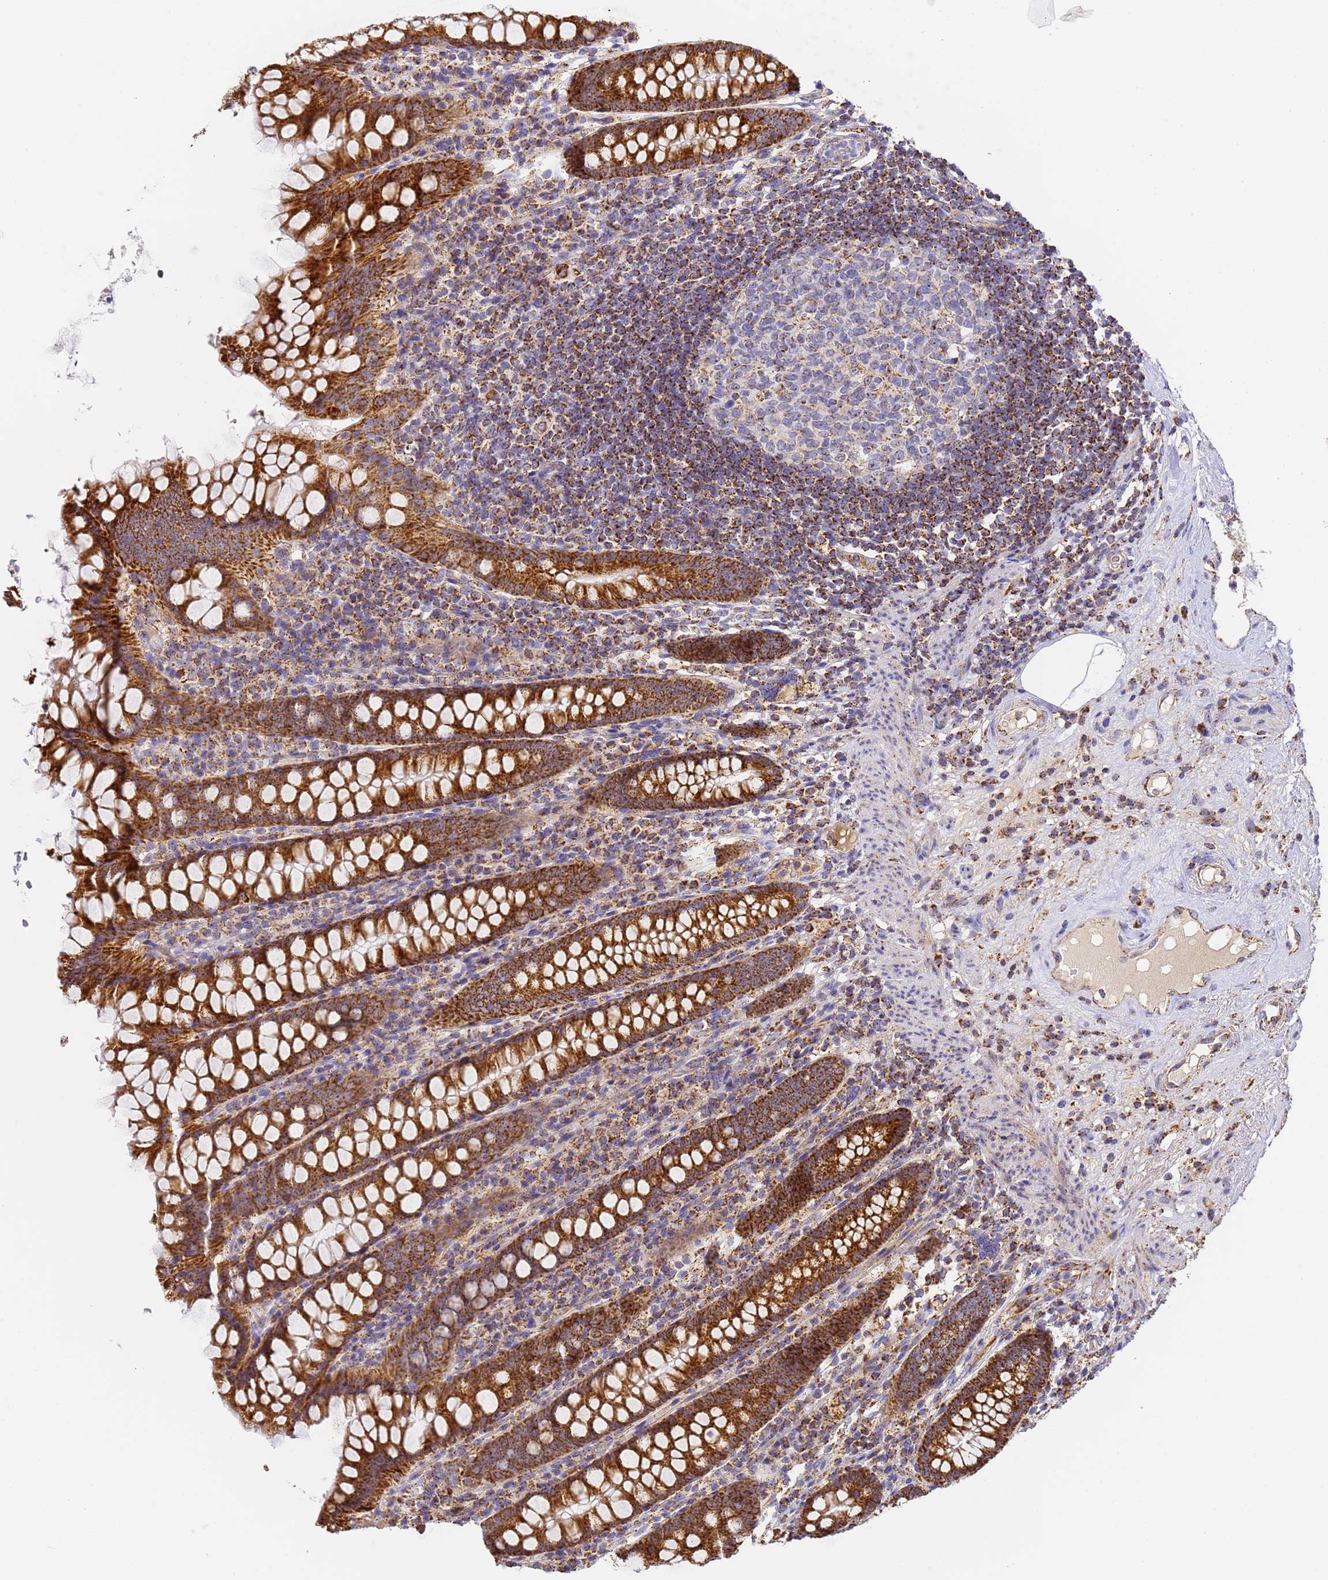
{"staining": {"intensity": "weak", "quantity": ">75%", "location": "cytoplasmic/membranous"}, "tissue": "colon", "cell_type": "Endothelial cells", "image_type": "normal", "snomed": [{"axis": "morphology", "description": "Normal tissue, NOS"}, {"axis": "topography", "description": "Colon"}], "caption": "Immunohistochemistry image of benign colon: human colon stained using IHC reveals low levels of weak protein expression localized specifically in the cytoplasmic/membranous of endothelial cells, appearing as a cytoplasmic/membranous brown color.", "gene": "FRG2B", "patient": {"sex": "female", "age": 79}}